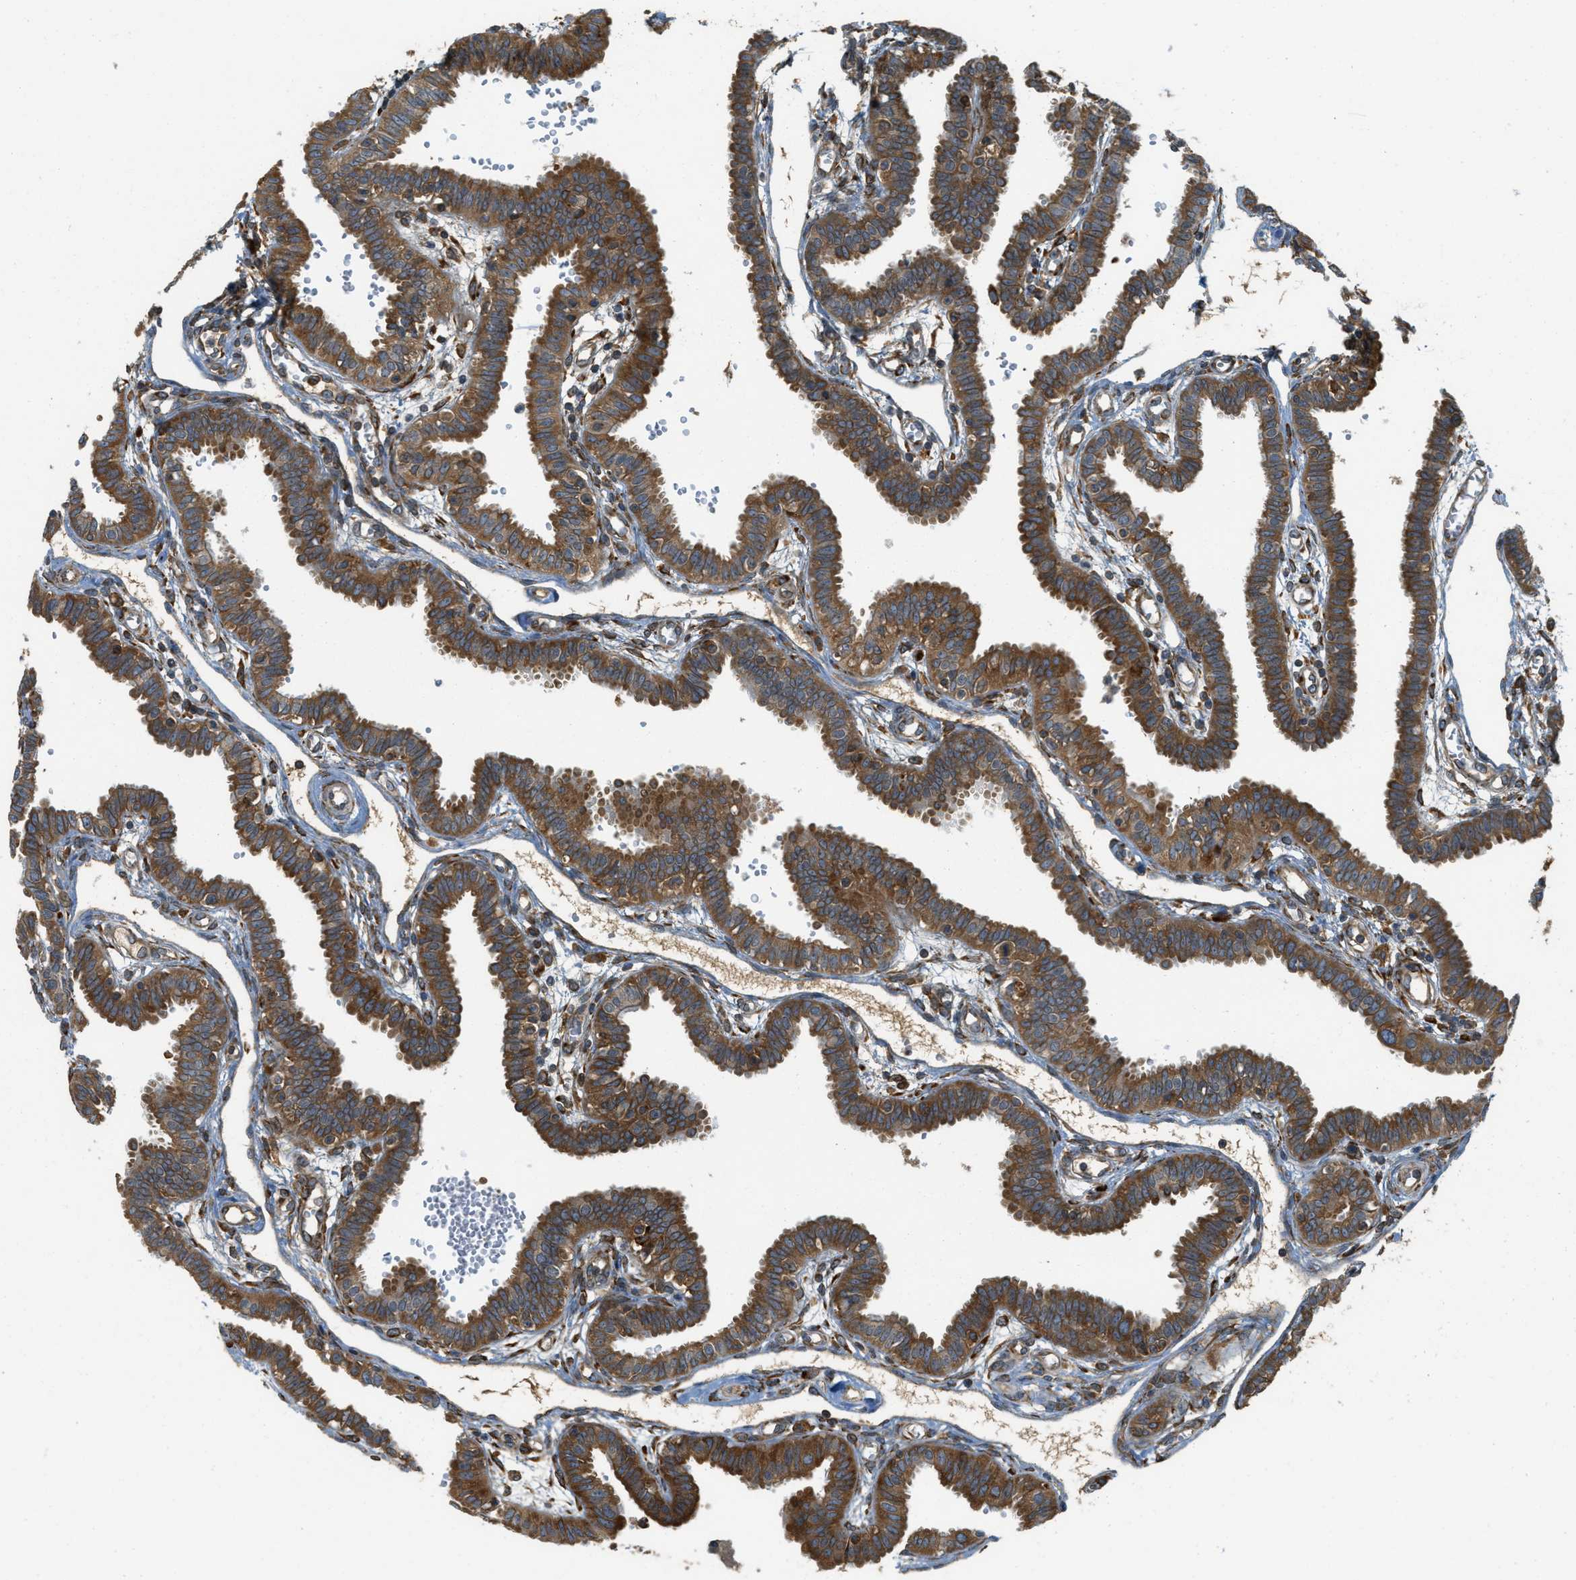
{"staining": {"intensity": "strong", "quantity": ">75%", "location": "cytoplasmic/membranous"}, "tissue": "fallopian tube", "cell_type": "Glandular cells", "image_type": "normal", "snomed": [{"axis": "morphology", "description": "Normal tissue, NOS"}, {"axis": "topography", "description": "Fallopian tube"}], "caption": "Benign fallopian tube was stained to show a protein in brown. There is high levels of strong cytoplasmic/membranous staining in about >75% of glandular cells. (IHC, brightfield microscopy, high magnification).", "gene": "PCDH18", "patient": {"sex": "female", "age": 32}}